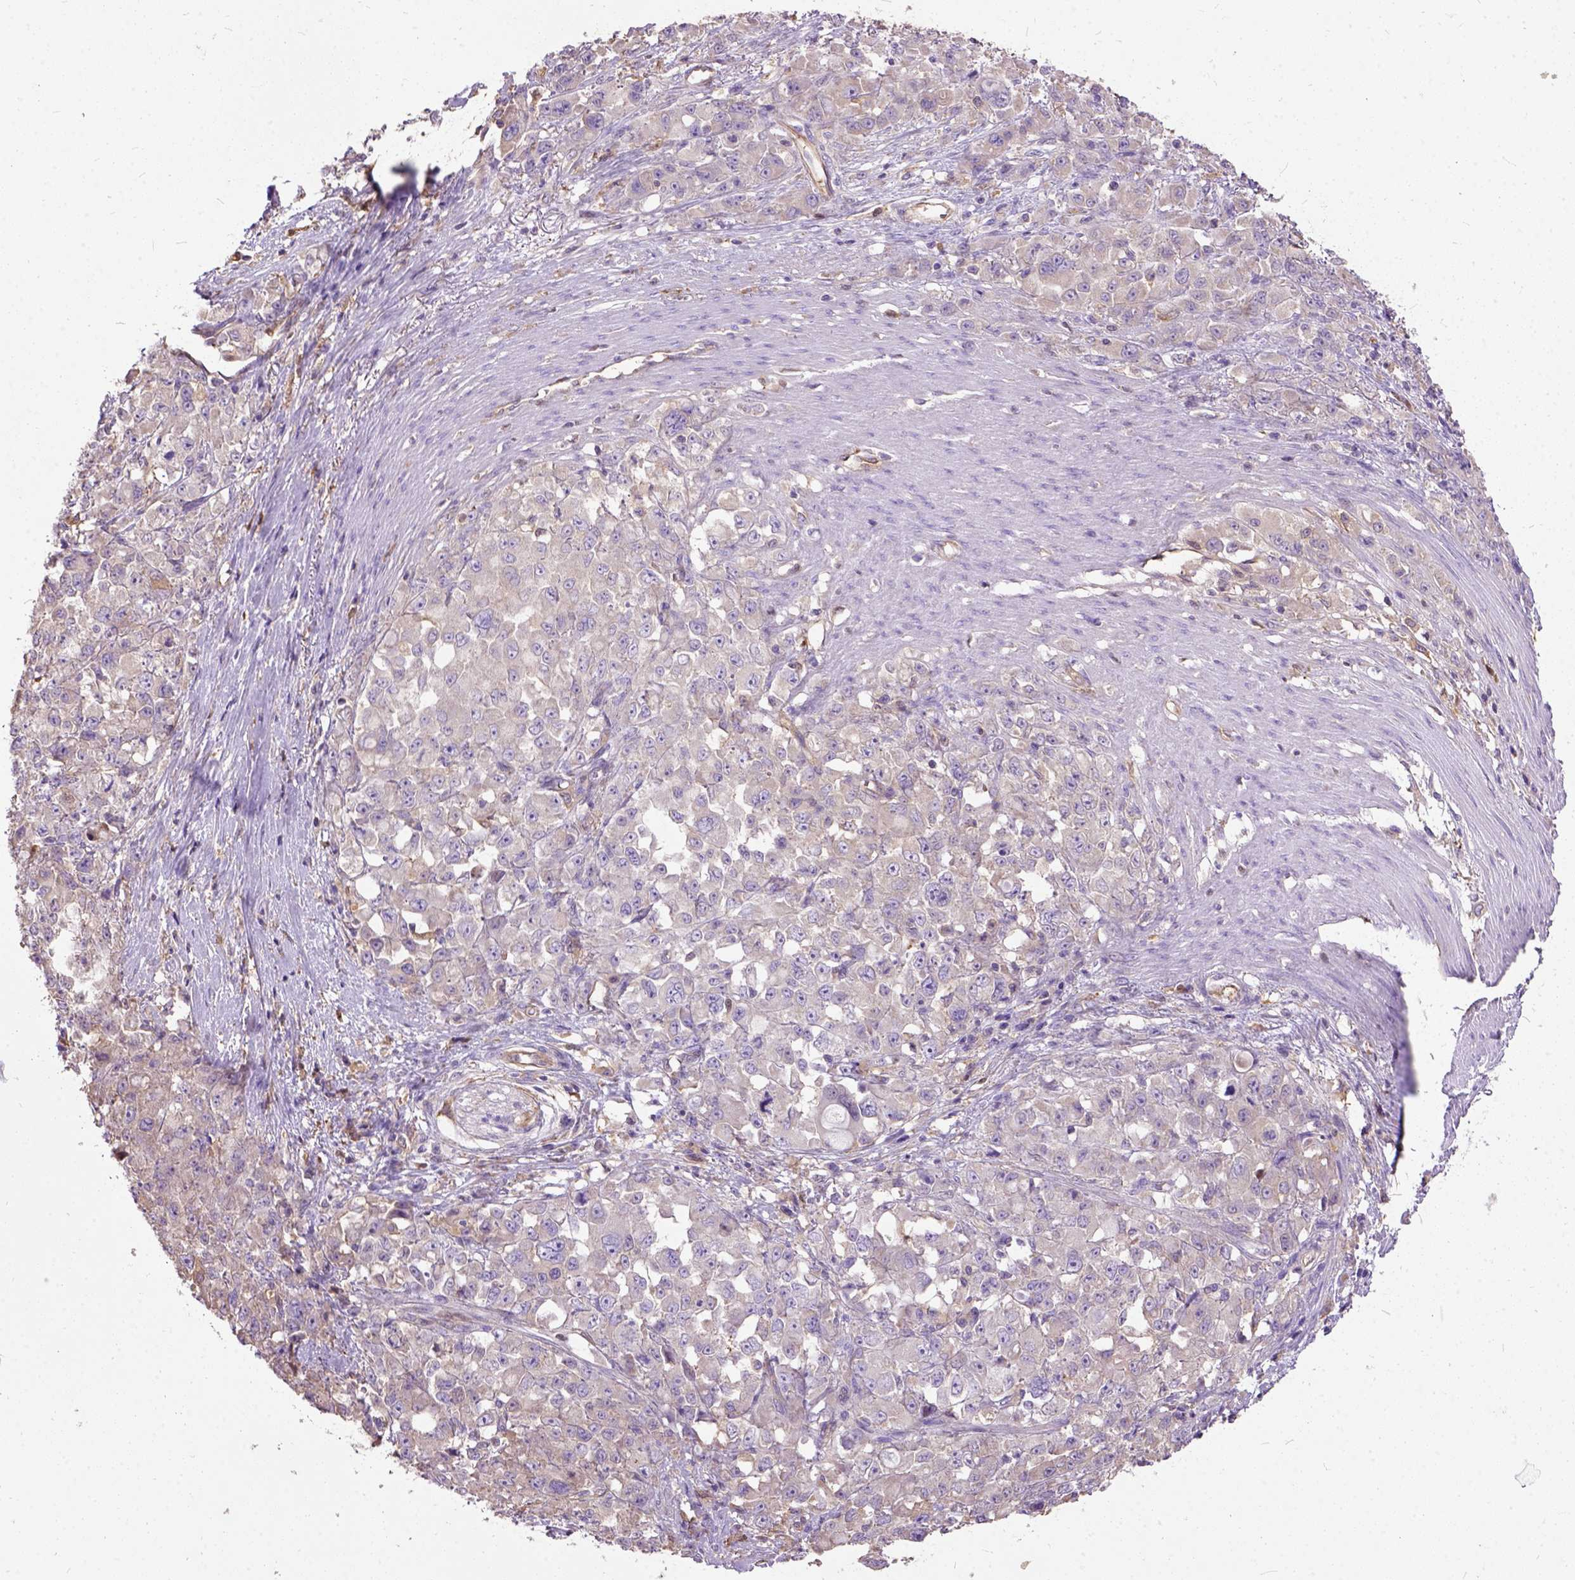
{"staining": {"intensity": "negative", "quantity": "none", "location": "none"}, "tissue": "stomach cancer", "cell_type": "Tumor cells", "image_type": "cancer", "snomed": [{"axis": "morphology", "description": "Adenocarcinoma, NOS"}, {"axis": "topography", "description": "Stomach"}], "caption": "Stomach adenocarcinoma stained for a protein using IHC shows no staining tumor cells.", "gene": "SEMA4F", "patient": {"sex": "female", "age": 76}}